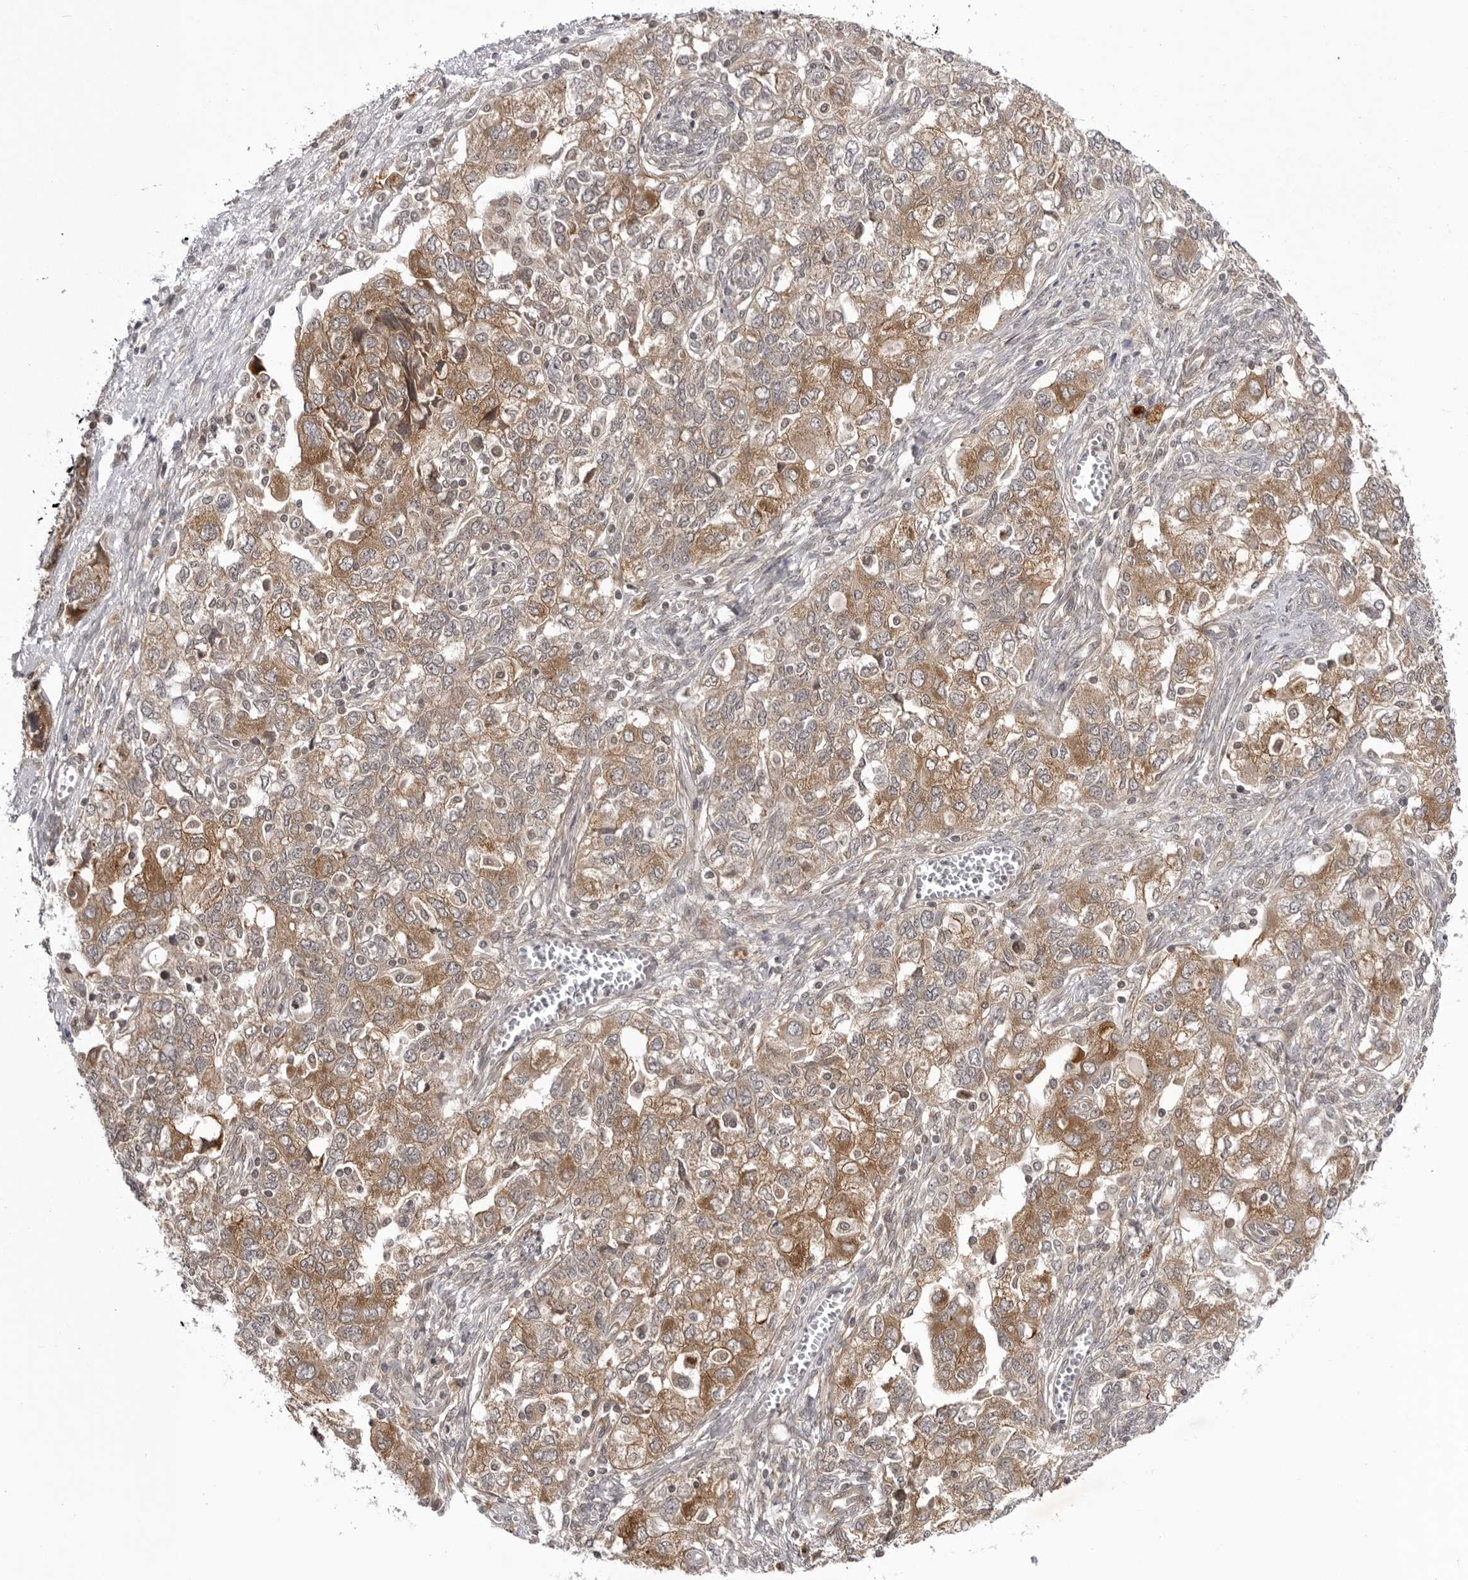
{"staining": {"intensity": "moderate", "quantity": ">75%", "location": "cytoplasmic/membranous"}, "tissue": "ovarian cancer", "cell_type": "Tumor cells", "image_type": "cancer", "snomed": [{"axis": "morphology", "description": "Carcinoma, NOS"}, {"axis": "morphology", "description": "Cystadenocarcinoma, serous, NOS"}, {"axis": "topography", "description": "Ovary"}], "caption": "Human ovarian cancer stained with a protein marker displays moderate staining in tumor cells.", "gene": "USP43", "patient": {"sex": "female", "age": 69}}